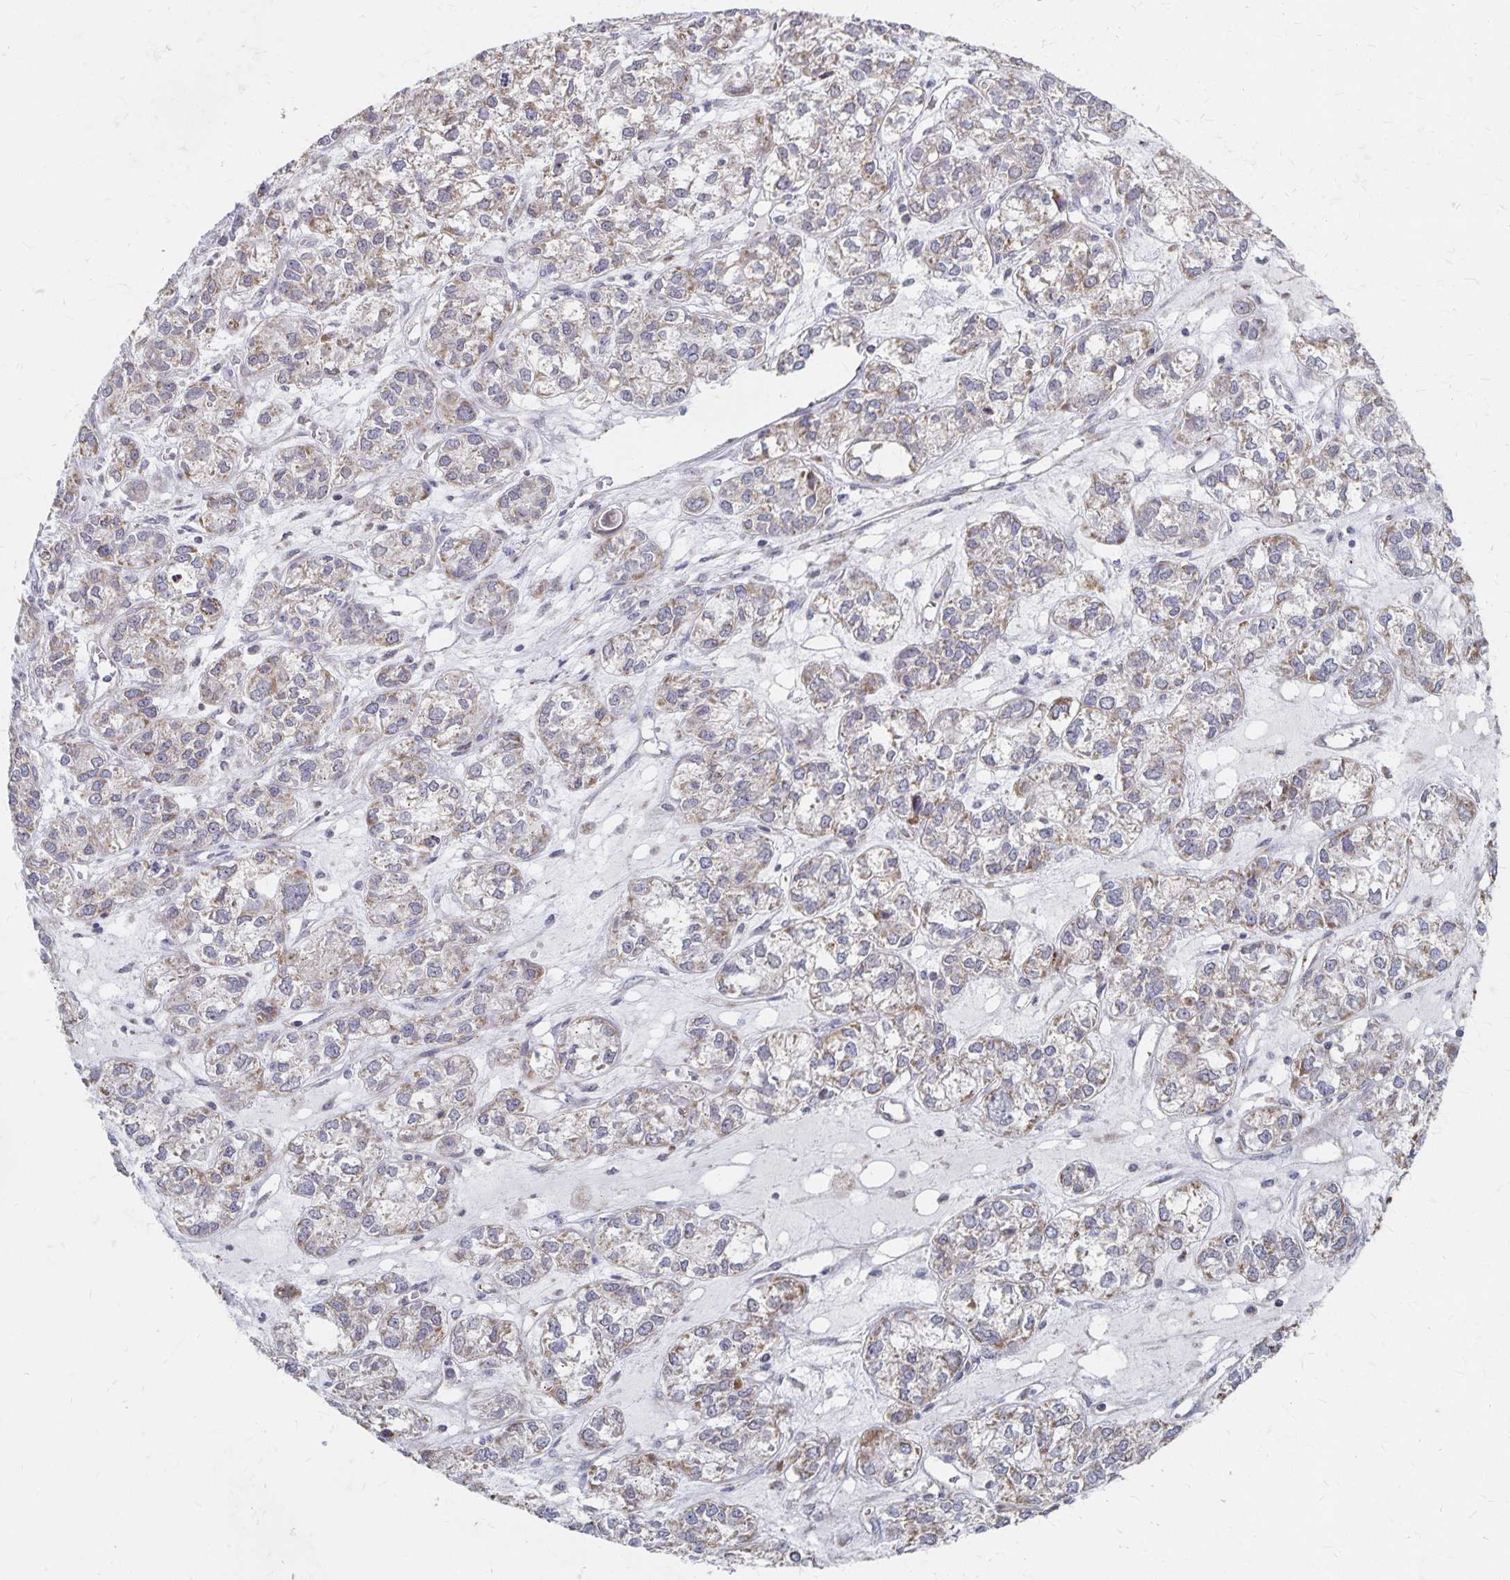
{"staining": {"intensity": "weak", "quantity": ">75%", "location": "cytoplasmic/membranous"}, "tissue": "ovarian cancer", "cell_type": "Tumor cells", "image_type": "cancer", "snomed": [{"axis": "morphology", "description": "Carcinoma, endometroid"}, {"axis": "topography", "description": "Ovary"}], "caption": "Immunohistochemical staining of human ovarian endometroid carcinoma reveals low levels of weak cytoplasmic/membranous protein positivity in approximately >75% of tumor cells. (Brightfield microscopy of DAB IHC at high magnification).", "gene": "DYRK4", "patient": {"sex": "female", "age": 64}}